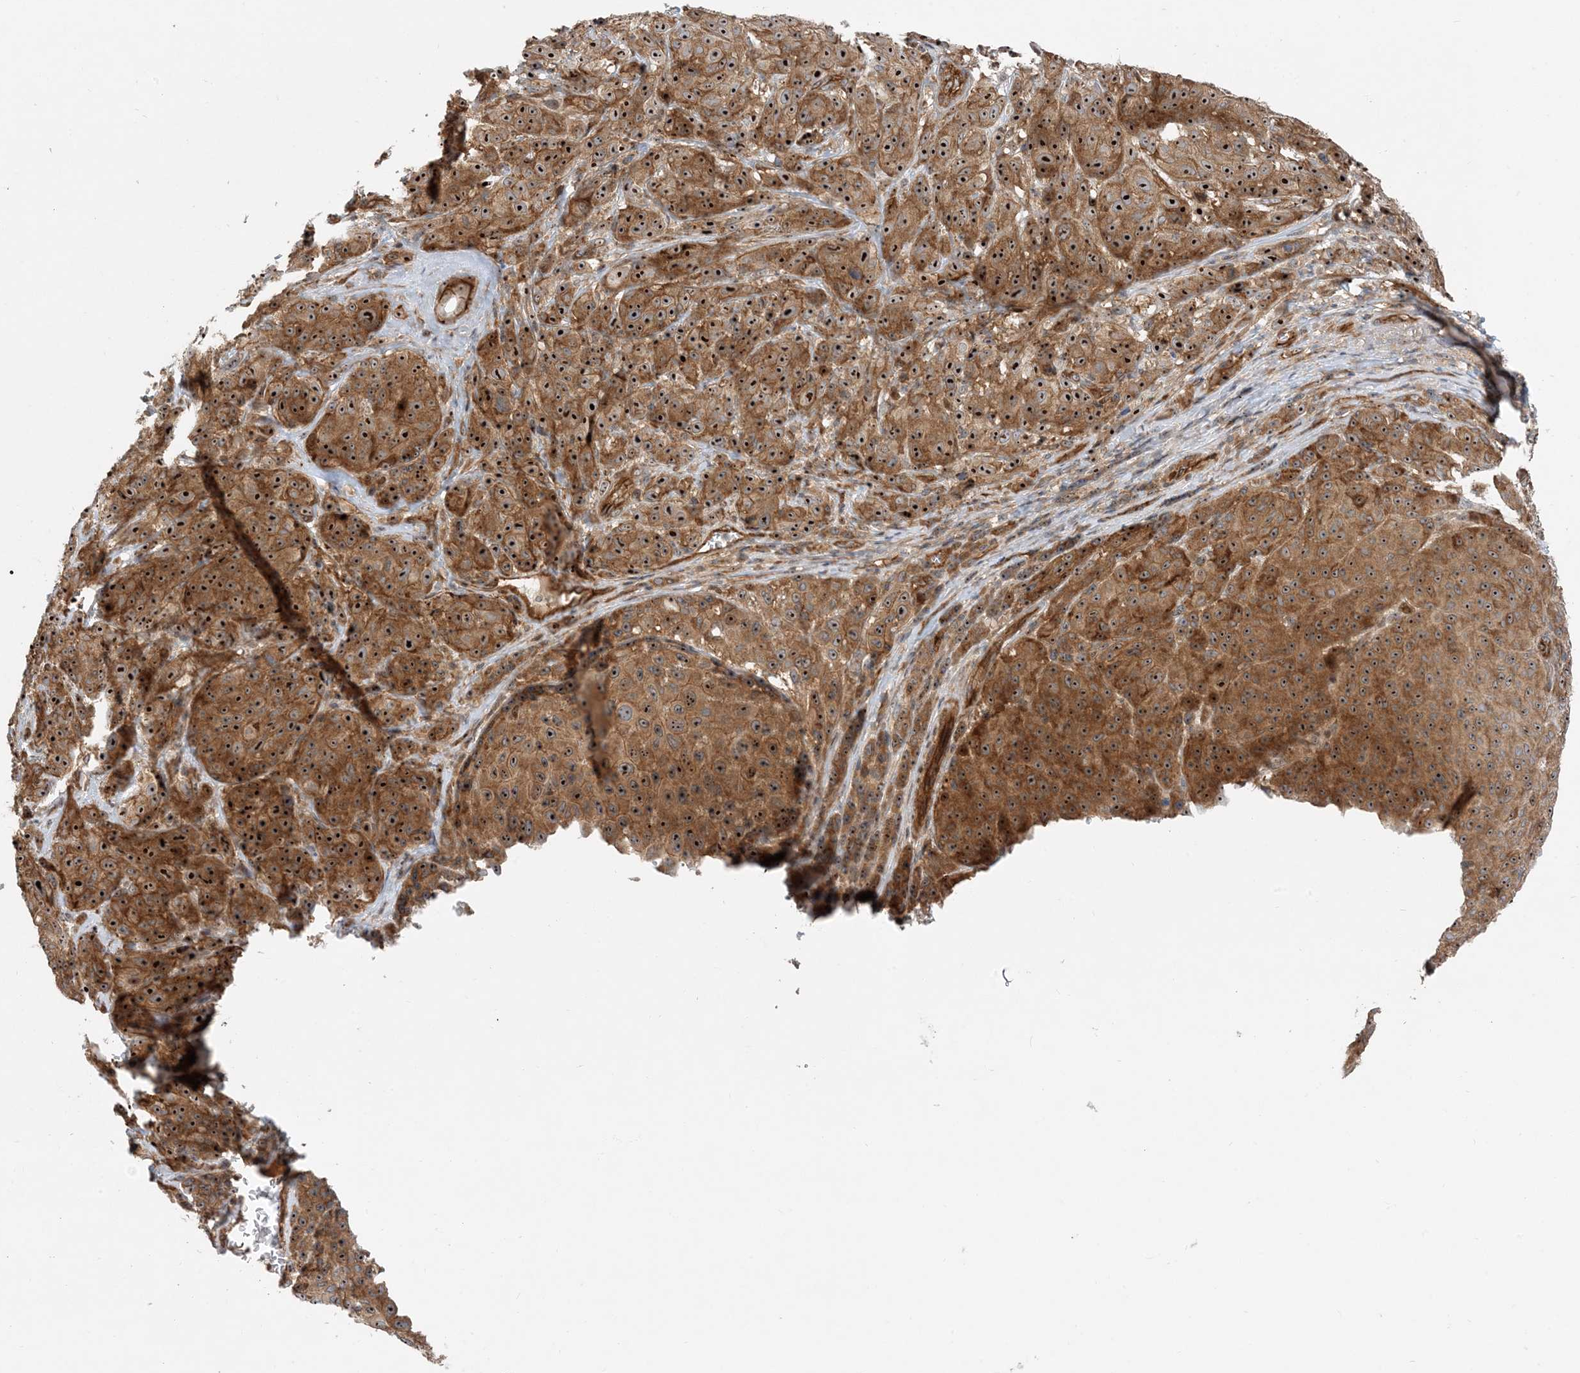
{"staining": {"intensity": "strong", "quantity": ">75%", "location": "cytoplasmic/membranous,nuclear"}, "tissue": "melanoma", "cell_type": "Tumor cells", "image_type": "cancer", "snomed": [{"axis": "morphology", "description": "Malignant melanoma, NOS"}, {"axis": "topography", "description": "Skin"}], "caption": "About >75% of tumor cells in human melanoma display strong cytoplasmic/membranous and nuclear protein staining as visualized by brown immunohistochemical staining.", "gene": "MYL5", "patient": {"sex": "male", "age": 73}}